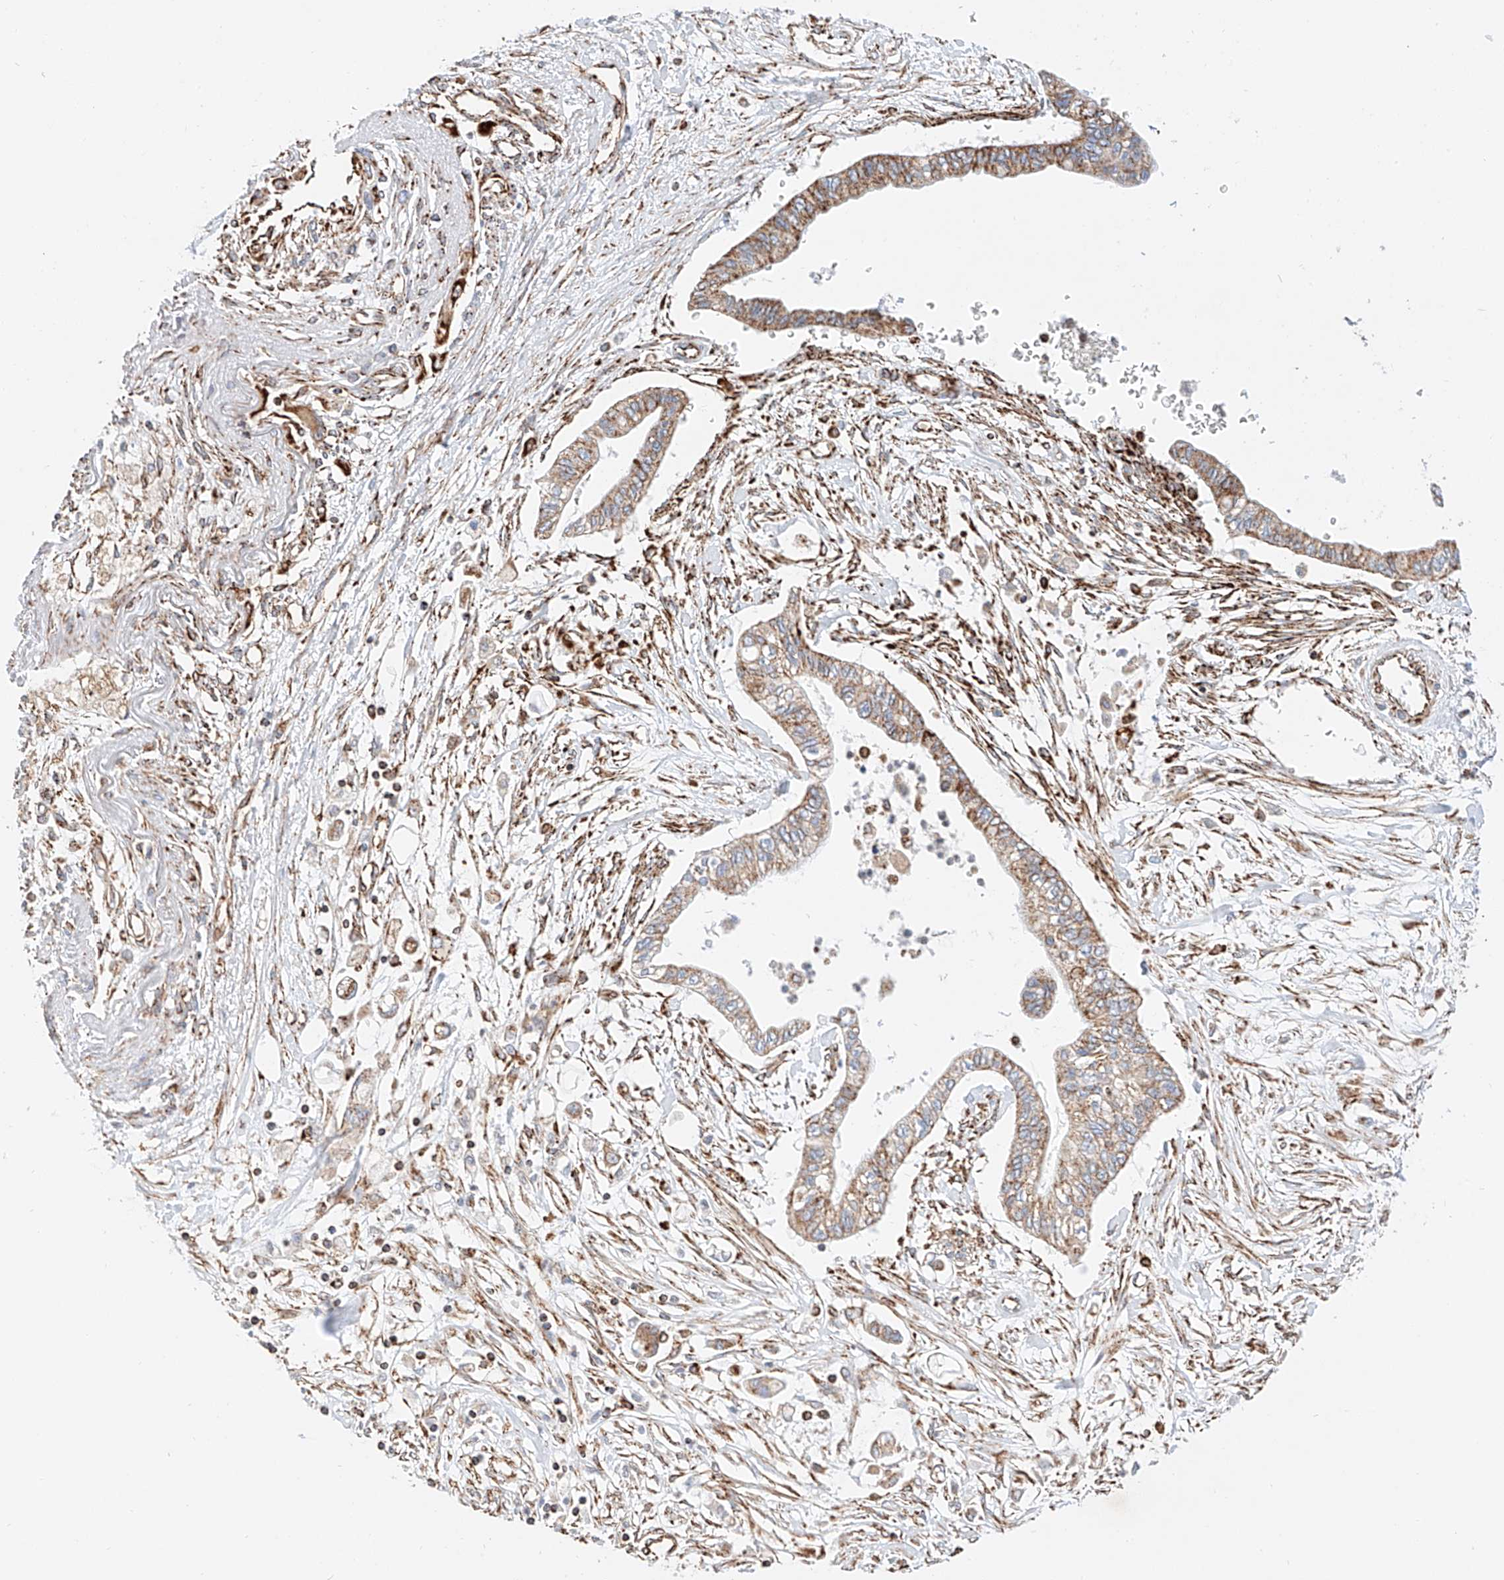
{"staining": {"intensity": "moderate", "quantity": ">75%", "location": "cytoplasmic/membranous"}, "tissue": "pancreatic cancer", "cell_type": "Tumor cells", "image_type": "cancer", "snomed": [{"axis": "morphology", "description": "Adenocarcinoma, NOS"}, {"axis": "topography", "description": "Pancreas"}], "caption": "Protein analysis of adenocarcinoma (pancreatic) tissue exhibits moderate cytoplasmic/membranous expression in approximately >75% of tumor cells. (DAB (3,3'-diaminobenzidine) = brown stain, brightfield microscopy at high magnification).", "gene": "NDUFV3", "patient": {"sex": "female", "age": 77}}